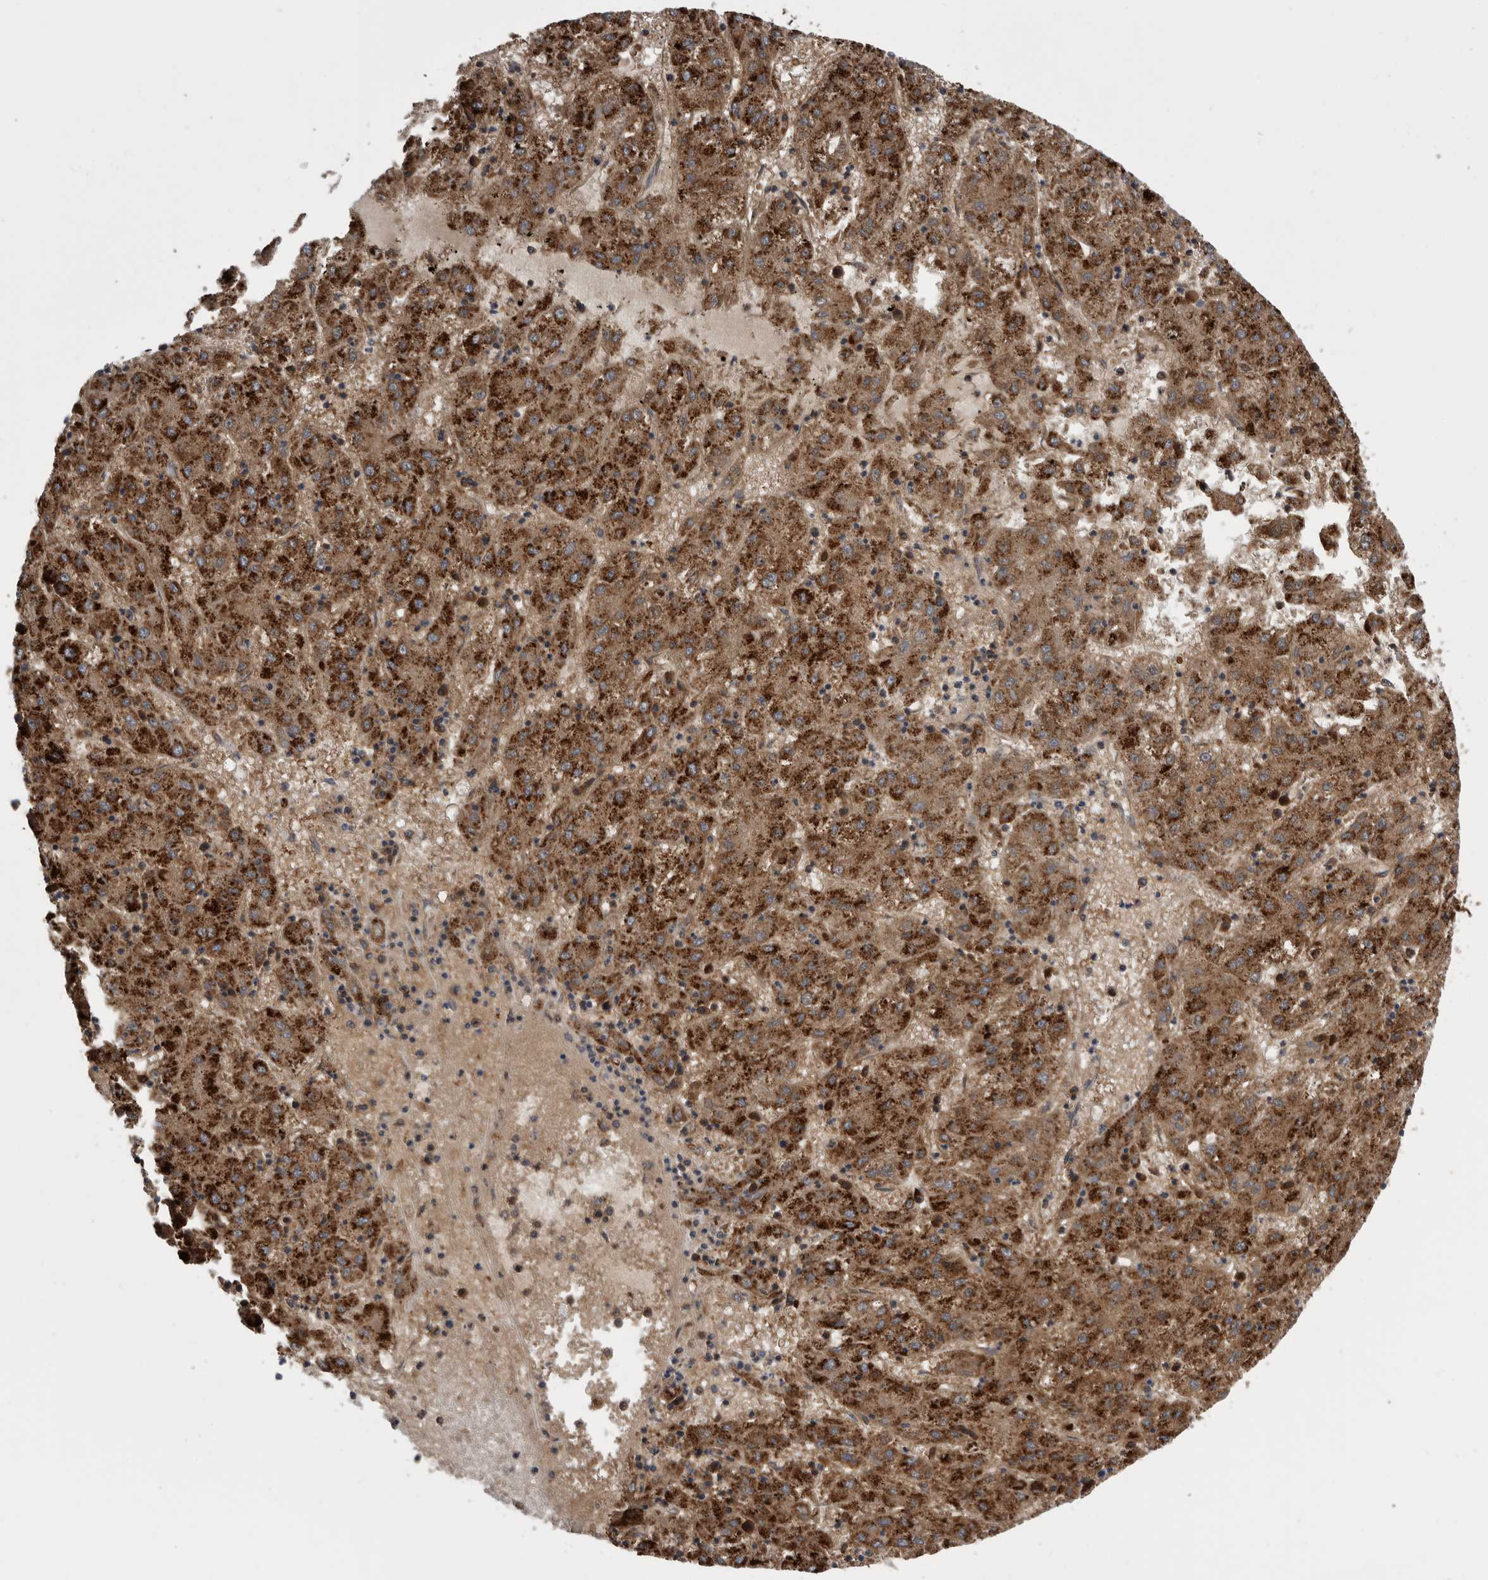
{"staining": {"intensity": "strong", "quantity": ">75%", "location": "cytoplasmic/membranous"}, "tissue": "liver cancer", "cell_type": "Tumor cells", "image_type": "cancer", "snomed": [{"axis": "morphology", "description": "Carcinoma, Hepatocellular, NOS"}, {"axis": "topography", "description": "Liver"}], "caption": "Liver cancer (hepatocellular carcinoma) stained with immunohistochemistry reveals strong cytoplasmic/membranous expression in about >75% of tumor cells.", "gene": "CRISPLD2", "patient": {"sex": "male", "age": 72}}